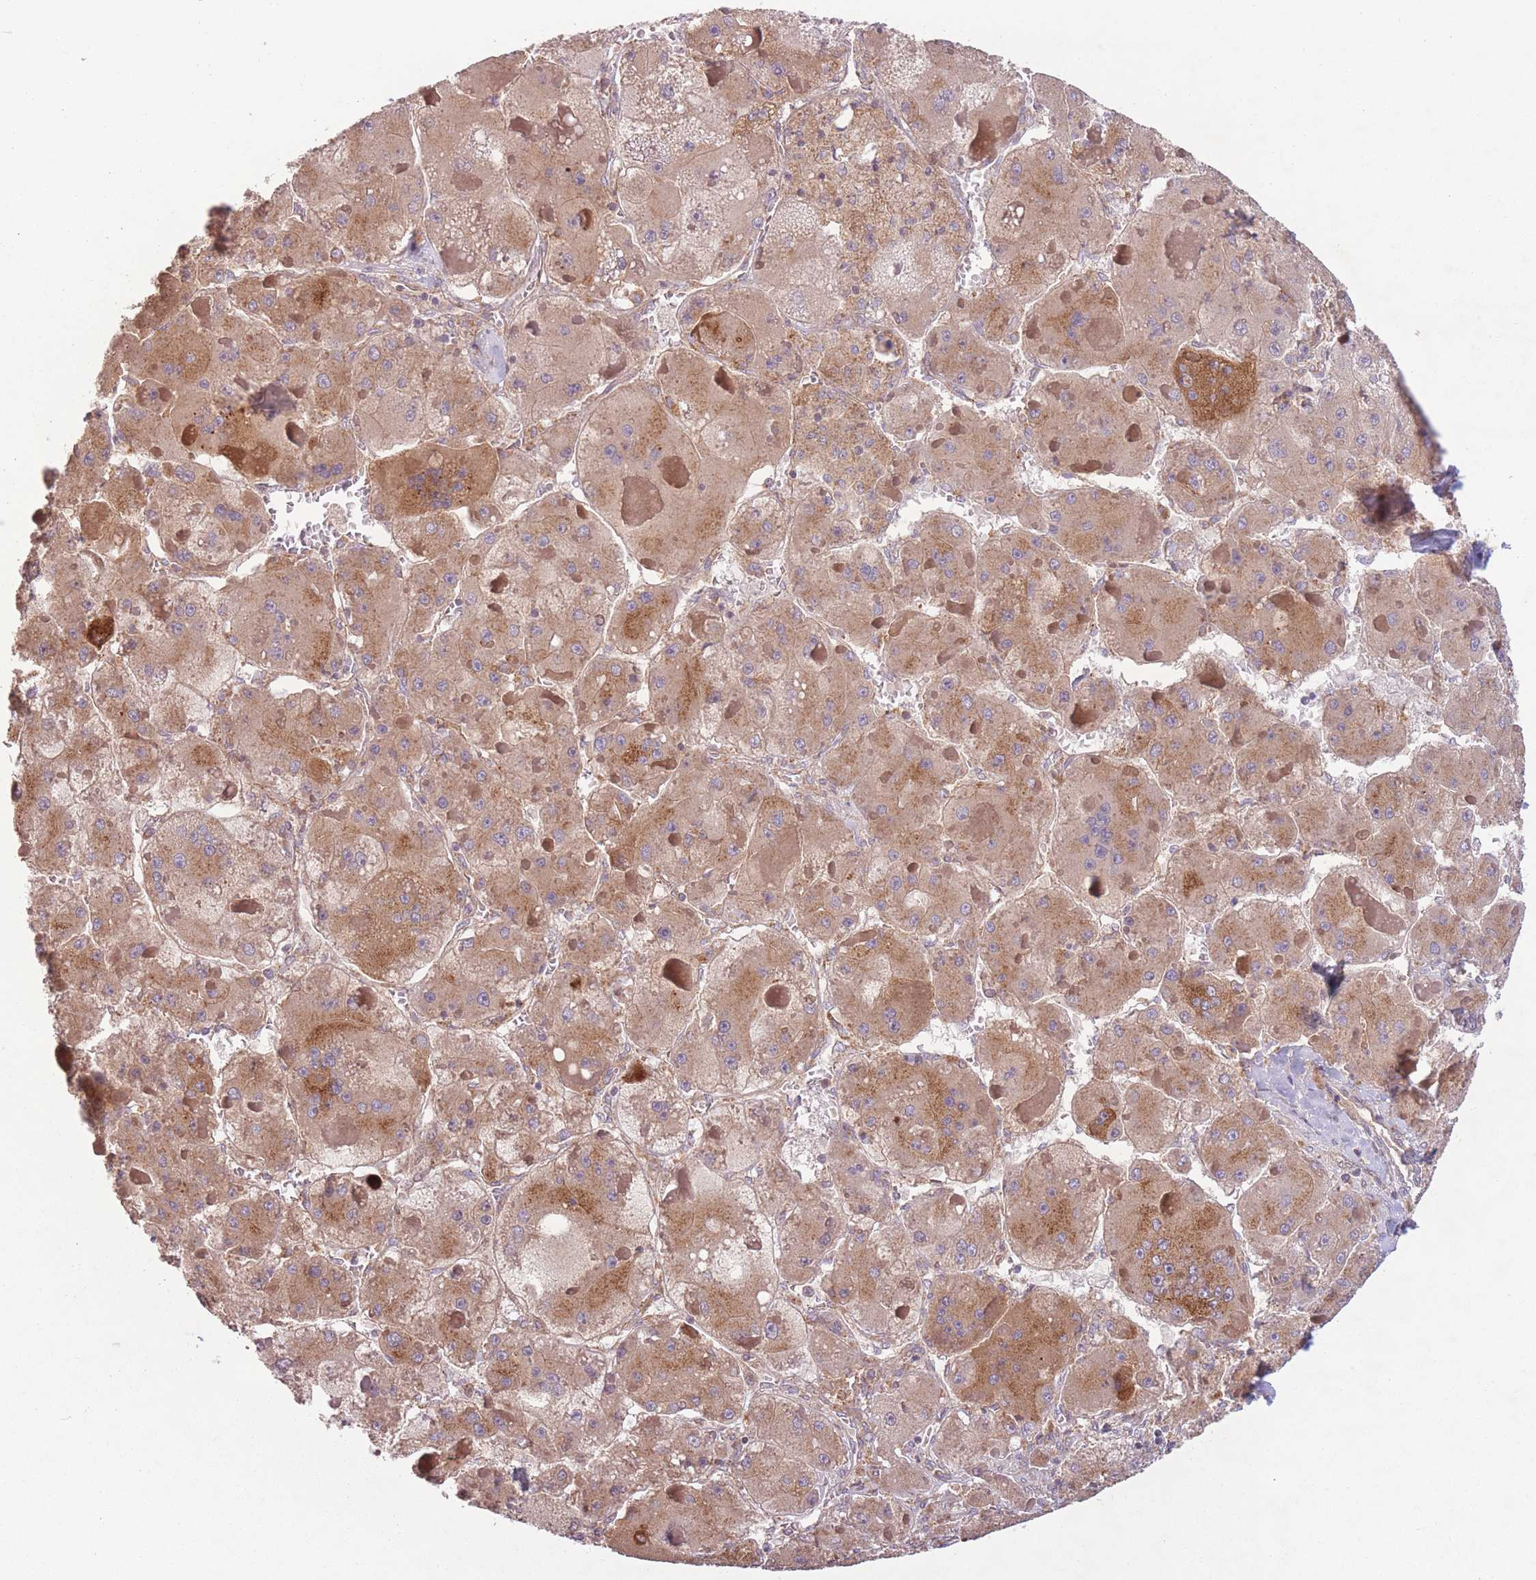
{"staining": {"intensity": "moderate", "quantity": ">75%", "location": "cytoplasmic/membranous"}, "tissue": "liver cancer", "cell_type": "Tumor cells", "image_type": "cancer", "snomed": [{"axis": "morphology", "description": "Carcinoma, Hepatocellular, NOS"}, {"axis": "topography", "description": "Liver"}], "caption": "Brown immunohistochemical staining in liver cancer exhibits moderate cytoplasmic/membranous expression in approximately >75% of tumor cells.", "gene": "WASHC2A", "patient": {"sex": "female", "age": 73}}